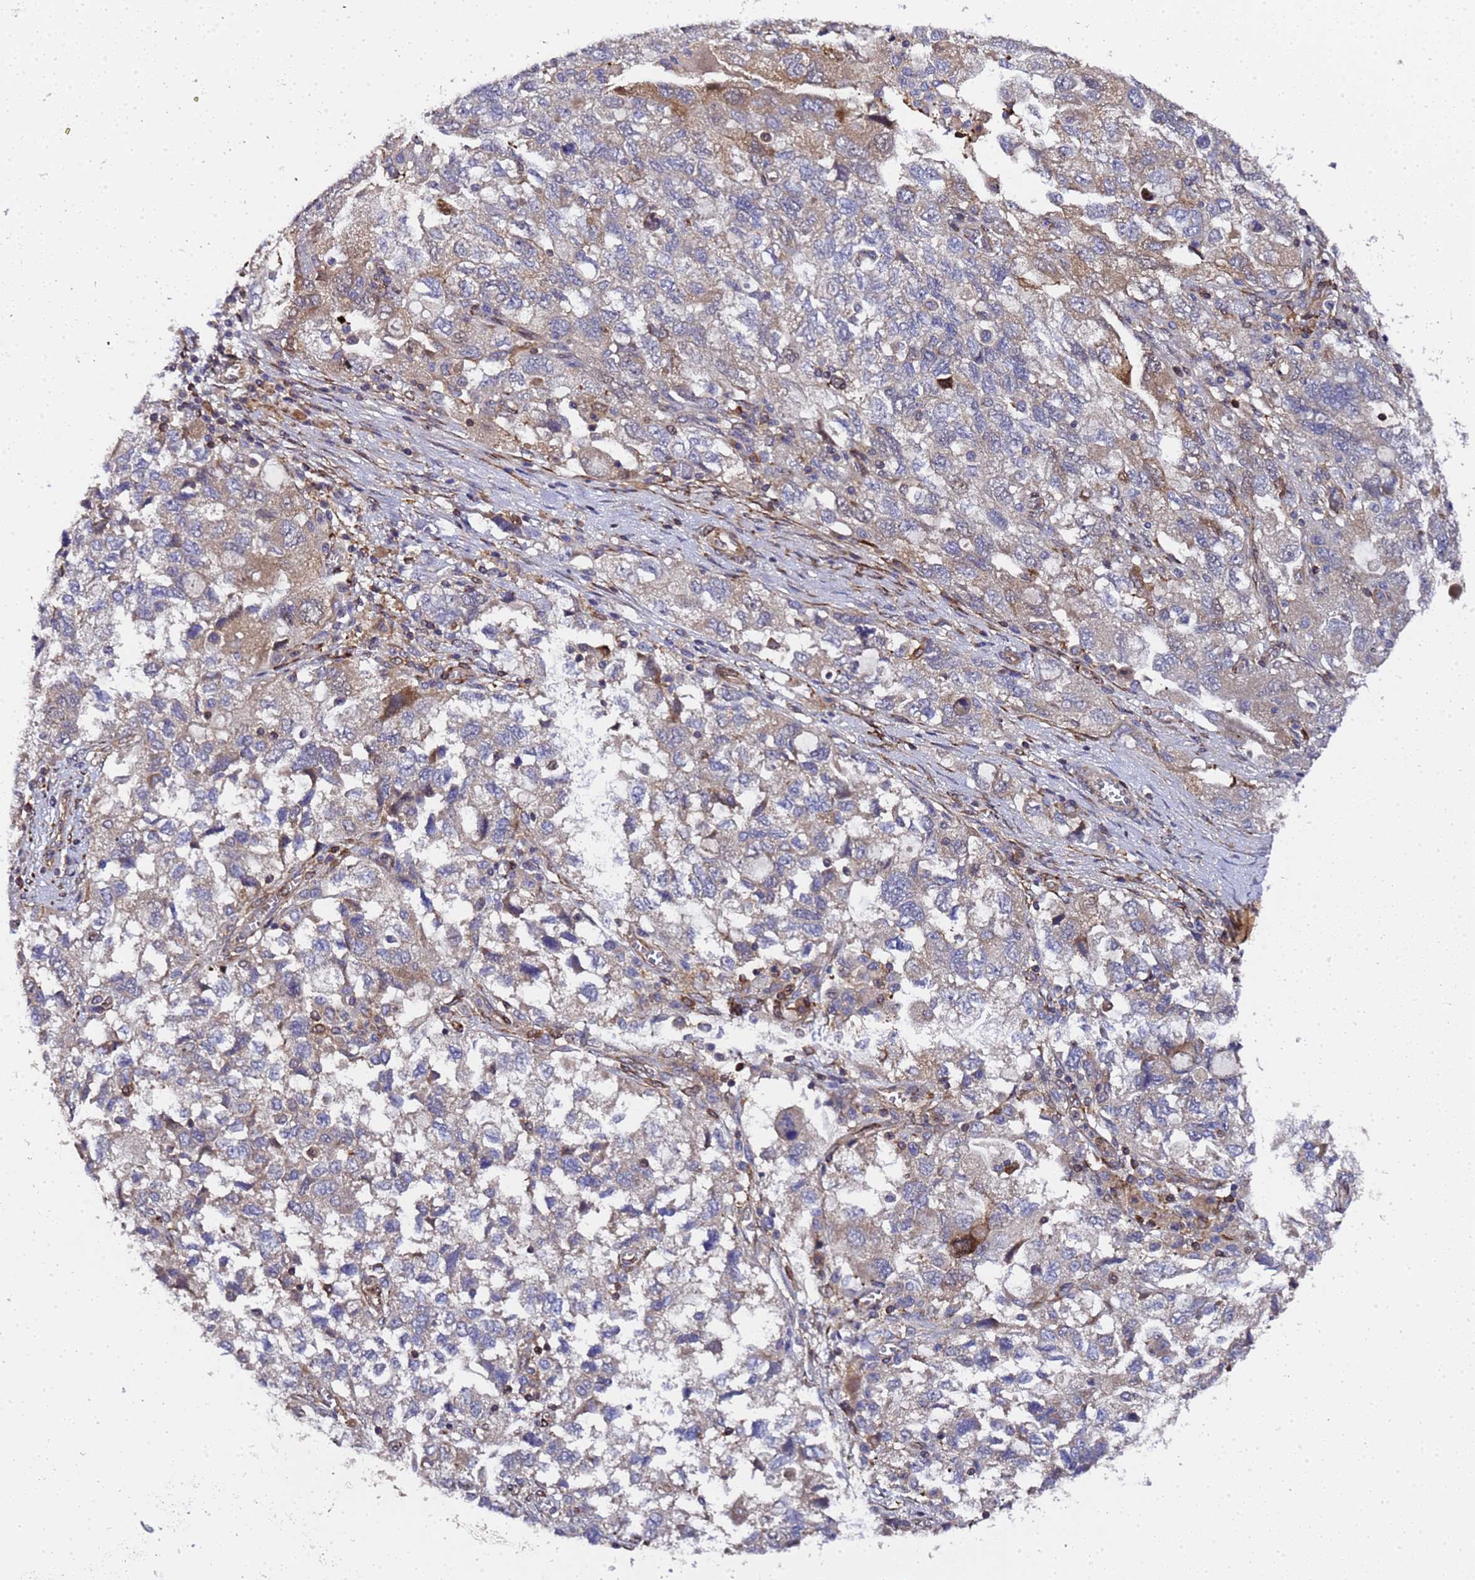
{"staining": {"intensity": "moderate", "quantity": "<25%", "location": "cytoplasmic/membranous"}, "tissue": "ovarian cancer", "cell_type": "Tumor cells", "image_type": "cancer", "snomed": [{"axis": "morphology", "description": "Carcinoma, NOS"}, {"axis": "morphology", "description": "Cystadenocarcinoma, serous, NOS"}, {"axis": "topography", "description": "Ovary"}], "caption": "Serous cystadenocarcinoma (ovarian) stained with a brown dye reveals moderate cytoplasmic/membranous positive staining in approximately <25% of tumor cells.", "gene": "MOCS1", "patient": {"sex": "female", "age": 69}}